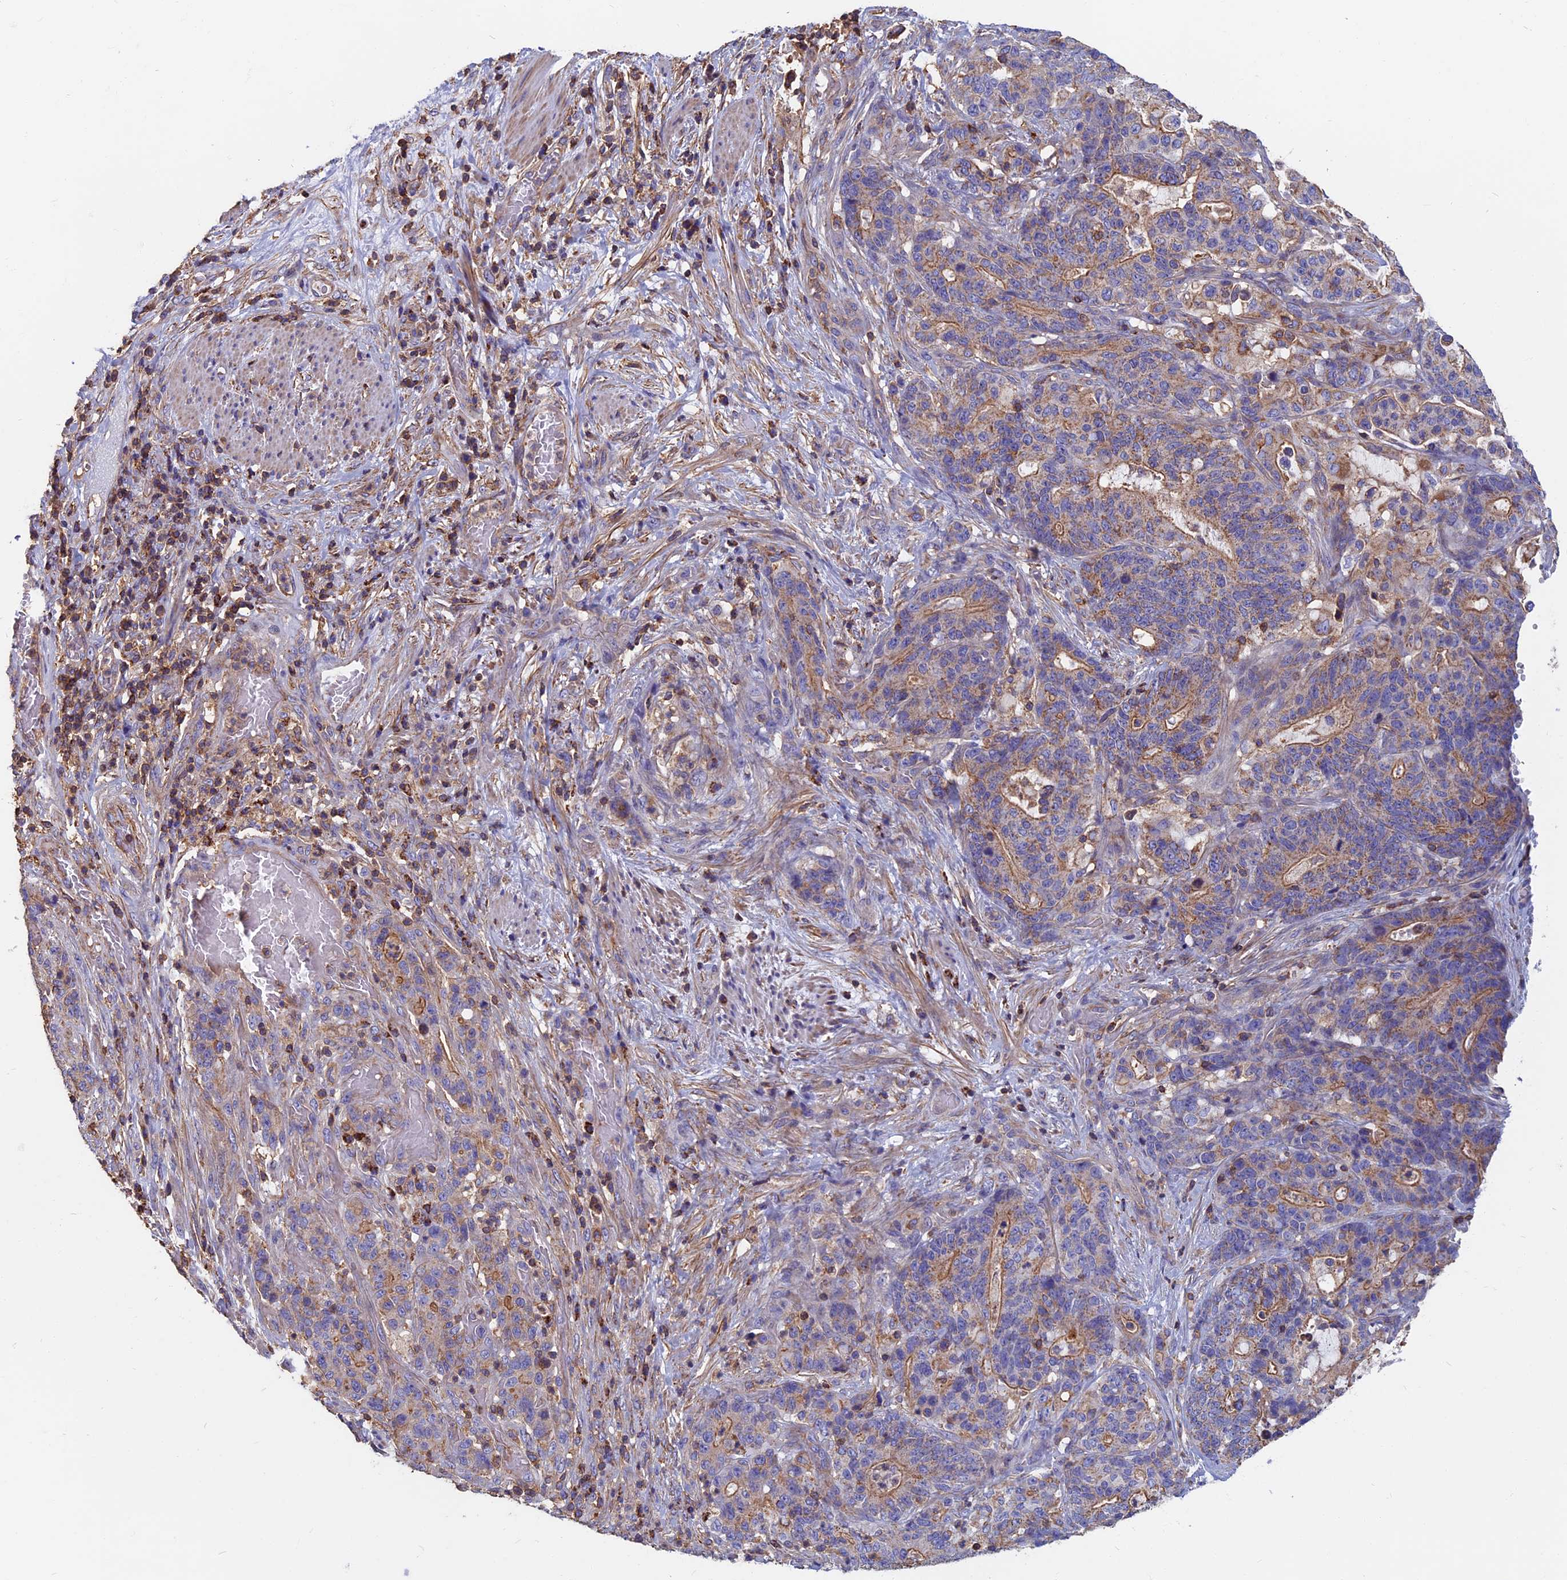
{"staining": {"intensity": "moderate", "quantity": ">75%", "location": "cytoplasmic/membranous"}, "tissue": "stomach cancer", "cell_type": "Tumor cells", "image_type": "cancer", "snomed": [{"axis": "morphology", "description": "Normal tissue, NOS"}, {"axis": "morphology", "description": "Adenocarcinoma, NOS"}, {"axis": "topography", "description": "Stomach"}], "caption": "Adenocarcinoma (stomach) was stained to show a protein in brown. There is medium levels of moderate cytoplasmic/membranous staining in about >75% of tumor cells.", "gene": "HSD17B8", "patient": {"sex": "female", "age": 64}}